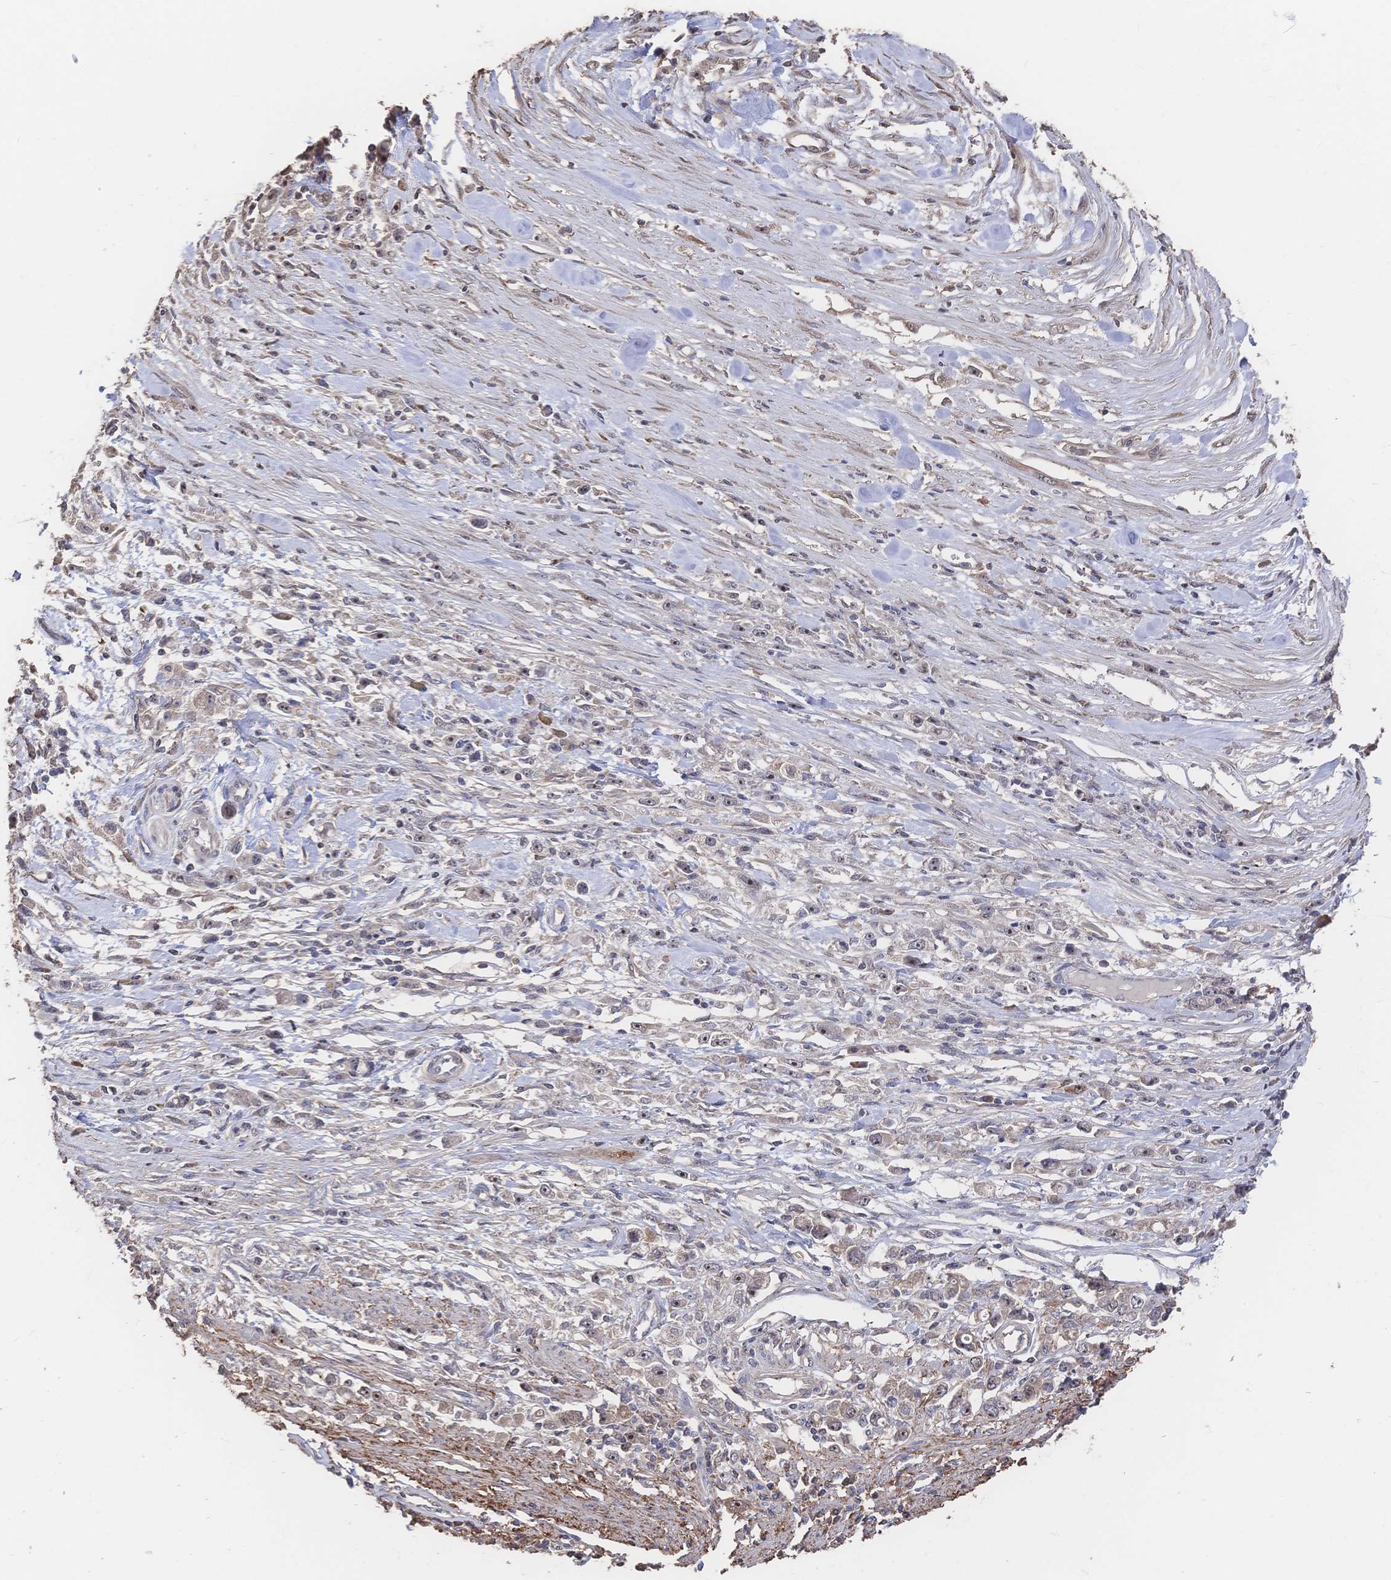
{"staining": {"intensity": "weak", "quantity": "25%-75%", "location": "cytoplasmic/membranous,nuclear"}, "tissue": "stomach cancer", "cell_type": "Tumor cells", "image_type": "cancer", "snomed": [{"axis": "morphology", "description": "Adenocarcinoma, NOS"}, {"axis": "topography", "description": "Stomach"}], "caption": "DAB immunohistochemical staining of adenocarcinoma (stomach) reveals weak cytoplasmic/membranous and nuclear protein positivity in about 25%-75% of tumor cells.", "gene": "DNAJA4", "patient": {"sex": "female", "age": 59}}